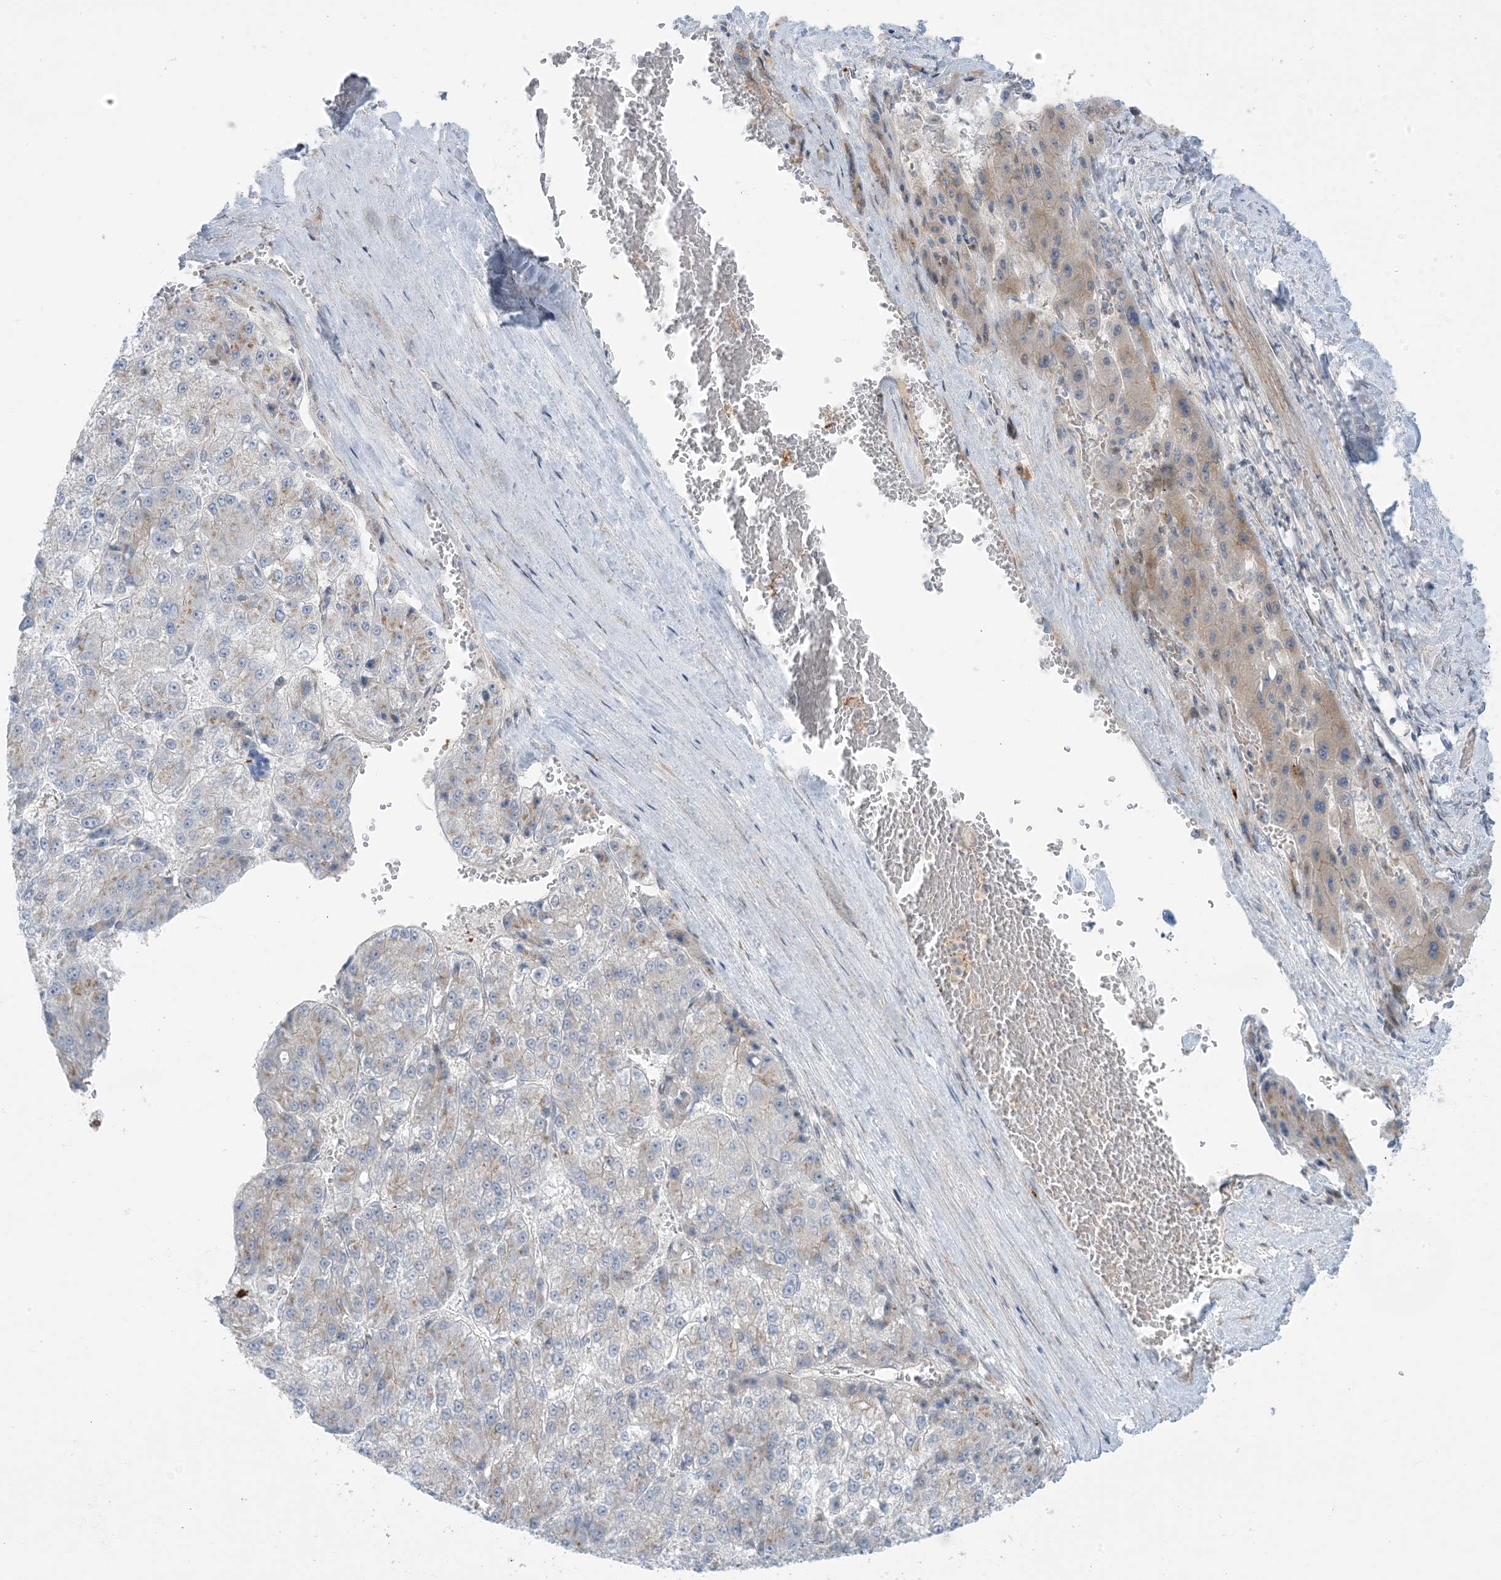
{"staining": {"intensity": "weak", "quantity": "<25%", "location": "cytoplasmic/membranous"}, "tissue": "liver cancer", "cell_type": "Tumor cells", "image_type": "cancer", "snomed": [{"axis": "morphology", "description": "Carcinoma, Hepatocellular, NOS"}, {"axis": "topography", "description": "Liver"}], "caption": "This photomicrograph is of liver hepatocellular carcinoma stained with immunohistochemistry (IHC) to label a protein in brown with the nuclei are counter-stained blue. There is no staining in tumor cells.", "gene": "AFTPH", "patient": {"sex": "female", "age": 73}}